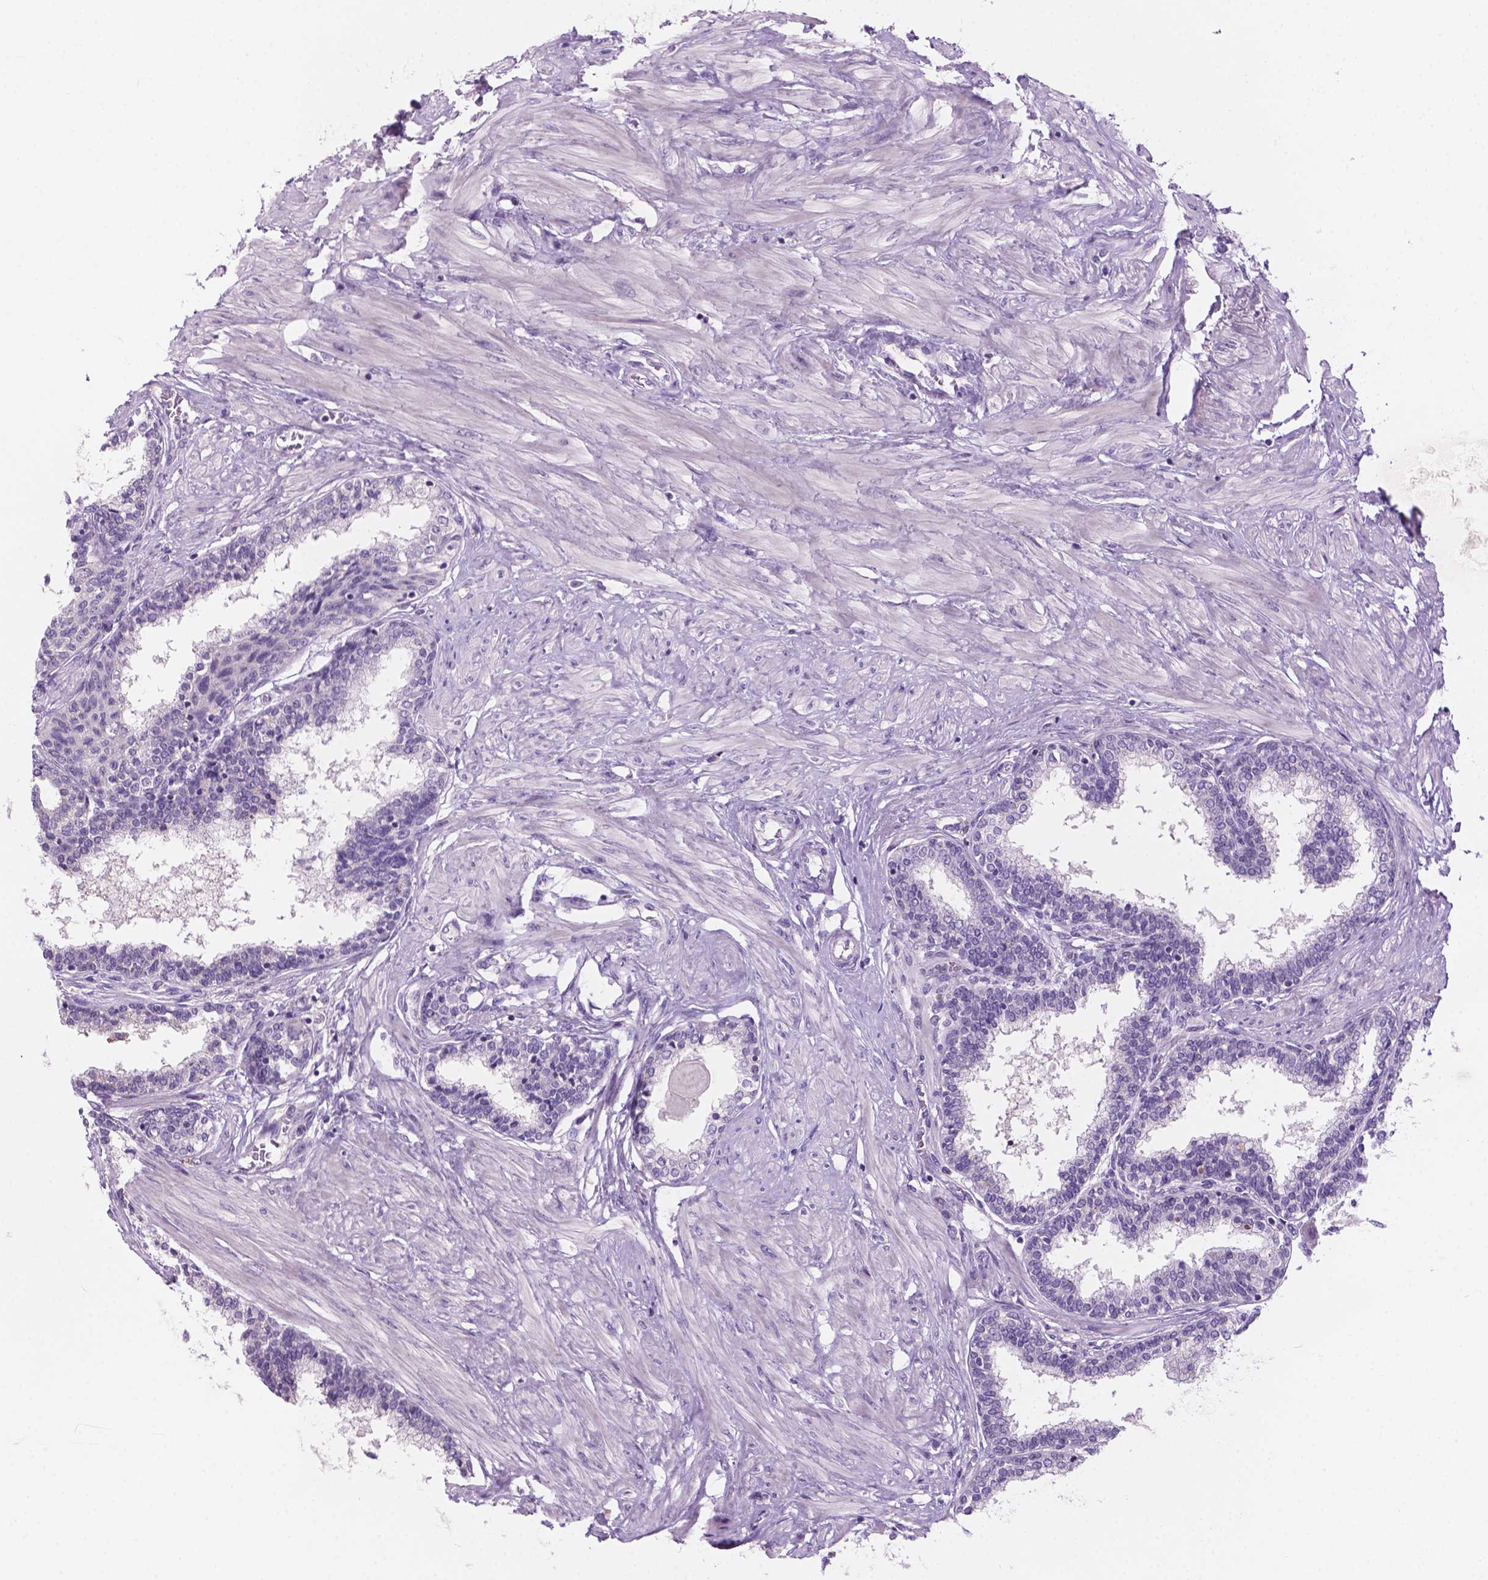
{"staining": {"intensity": "negative", "quantity": "none", "location": "none"}, "tissue": "prostate", "cell_type": "Glandular cells", "image_type": "normal", "snomed": [{"axis": "morphology", "description": "Normal tissue, NOS"}, {"axis": "topography", "description": "Prostate"}], "caption": "The IHC photomicrograph has no significant staining in glandular cells of prostate. The staining is performed using DAB (3,3'-diaminobenzidine) brown chromogen with nuclei counter-stained in using hematoxylin.", "gene": "SBSN", "patient": {"sex": "male", "age": 55}}